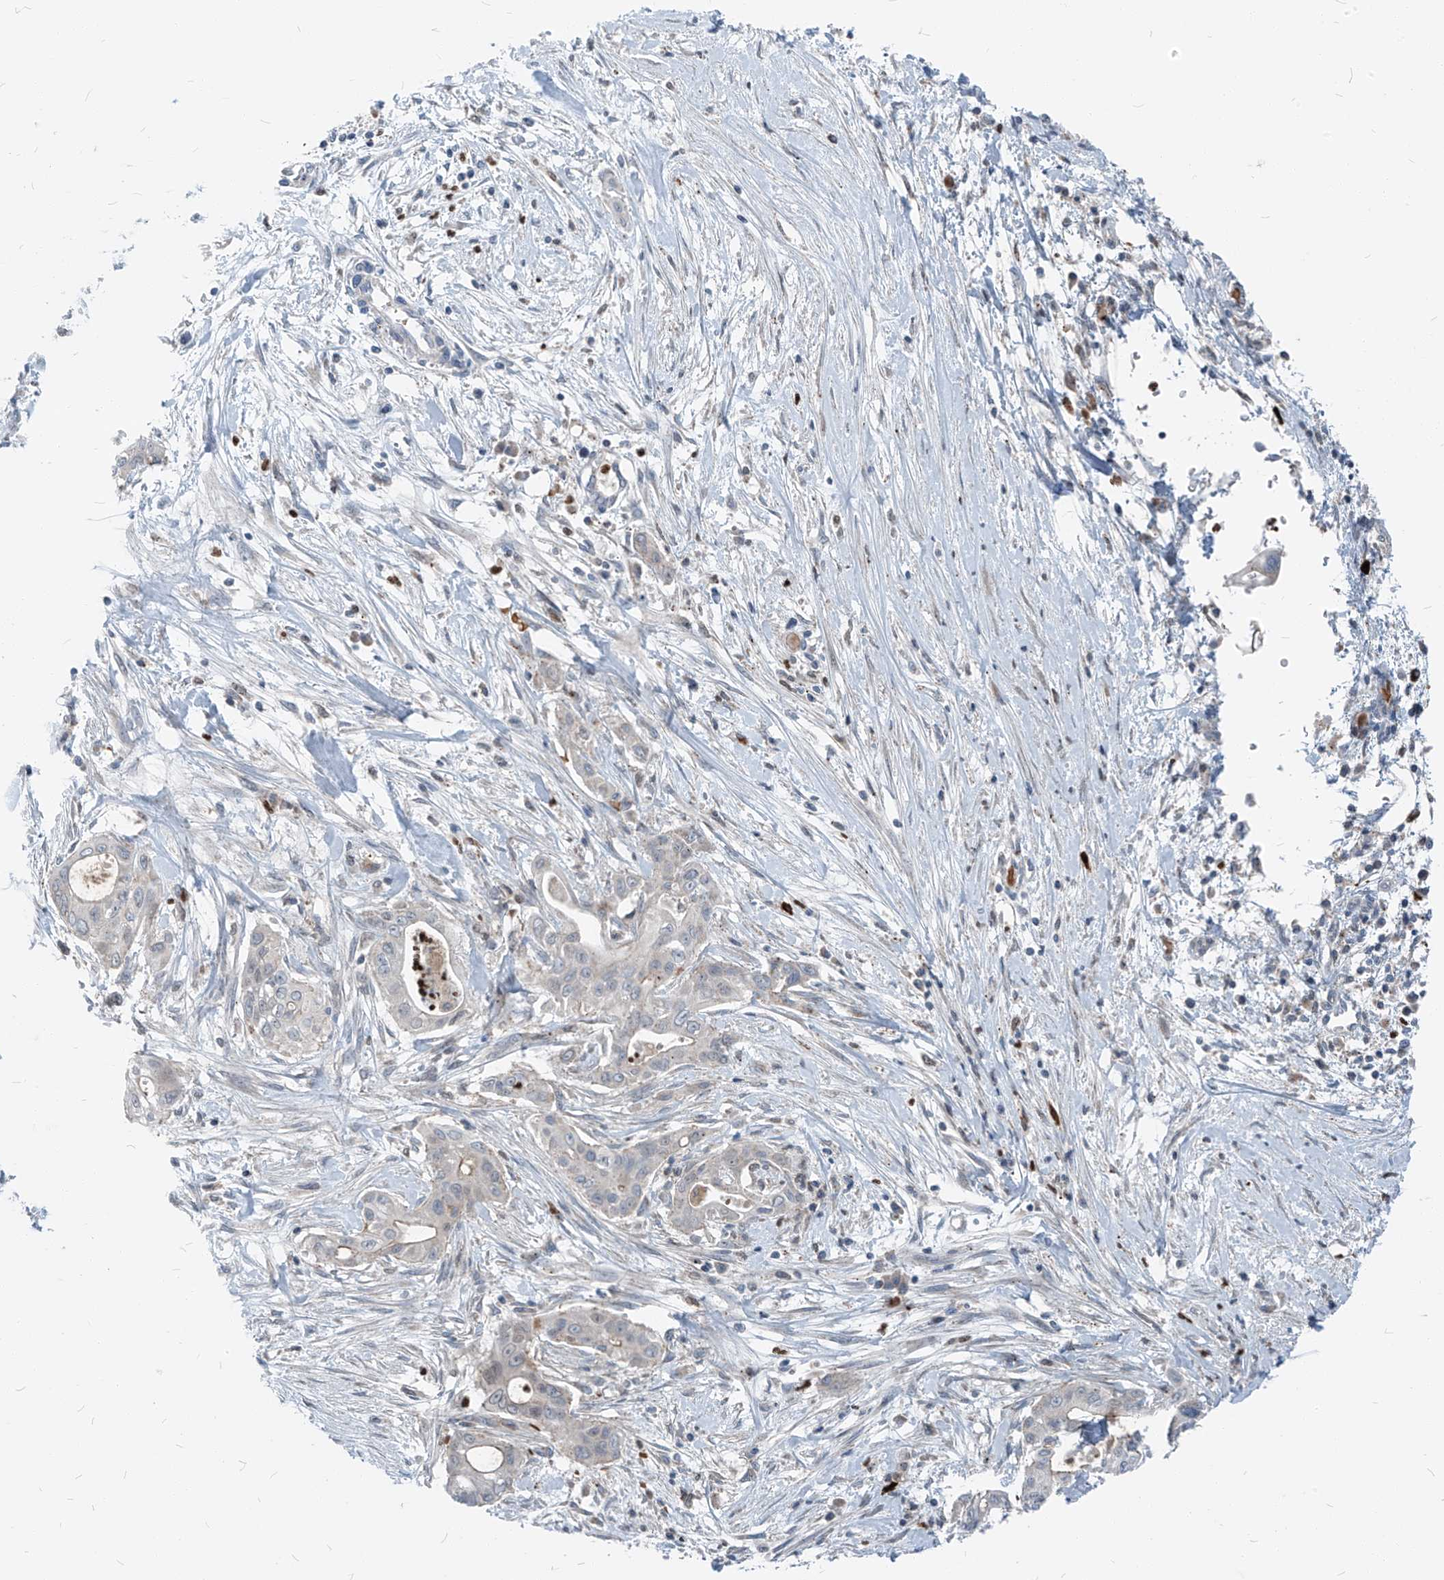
{"staining": {"intensity": "negative", "quantity": "none", "location": "none"}, "tissue": "pancreatic cancer", "cell_type": "Tumor cells", "image_type": "cancer", "snomed": [{"axis": "morphology", "description": "Adenocarcinoma, NOS"}, {"axis": "topography", "description": "Pancreas"}], "caption": "Immunohistochemistry (IHC) micrograph of human pancreatic cancer (adenocarcinoma) stained for a protein (brown), which demonstrates no expression in tumor cells.", "gene": "CHMP2B", "patient": {"sex": "male", "age": 58}}